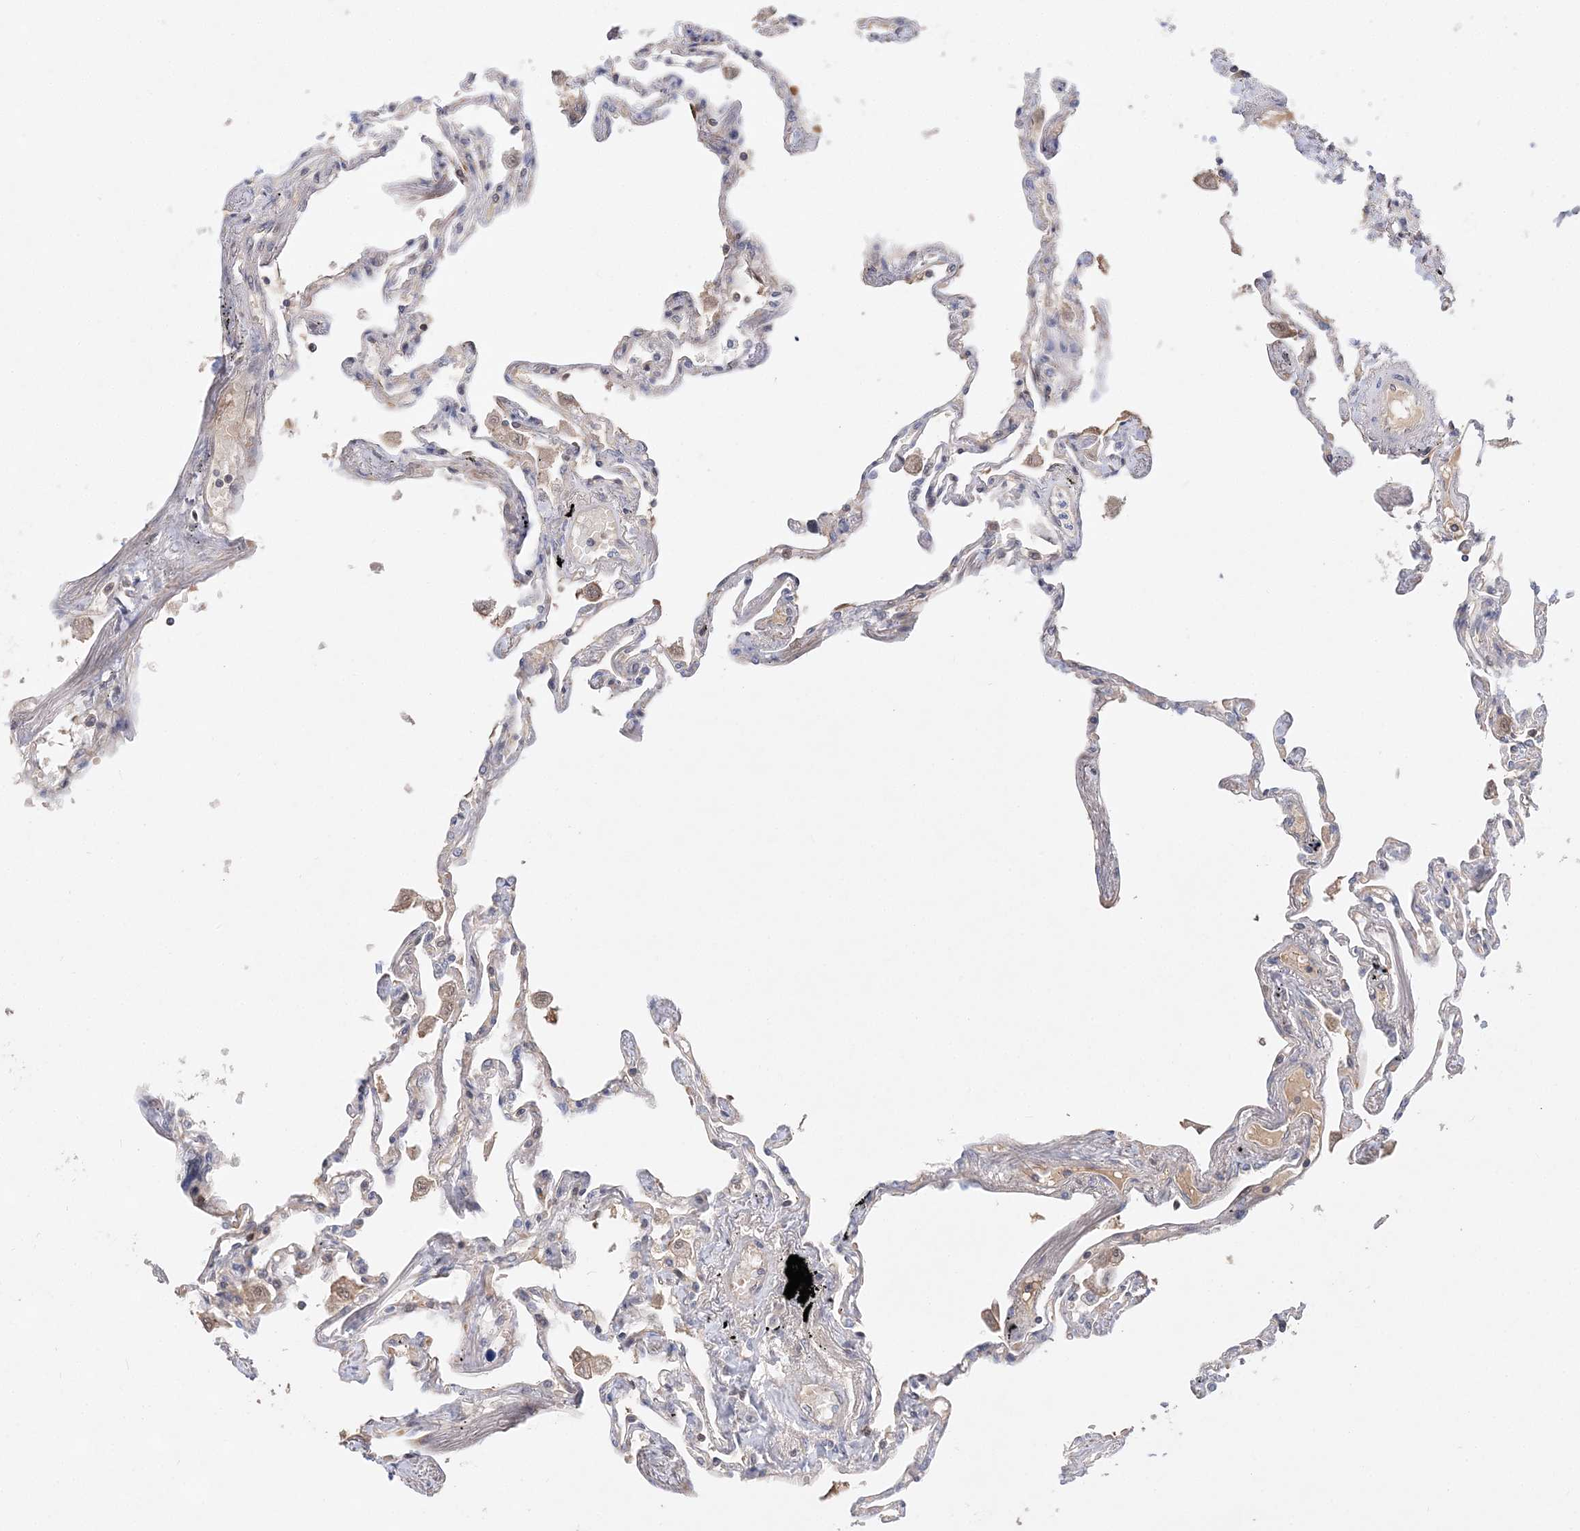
{"staining": {"intensity": "moderate", "quantity": "<25%", "location": "cytoplasmic/membranous"}, "tissue": "lung", "cell_type": "Alveolar cells", "image_type": "normal", "snomed": [{"axis": "morphology", "description": "Normal tissue, NOS"}, {"axis": "topography", "description": "Lung"}], "caption": "Protein expression analysis of benign lung displays moderate cytoplasmic/membranous expression in approximately <25% of alveolar cells.", "gene": "TMEM132B", "patient": {"sex": "female", "age": 67}}